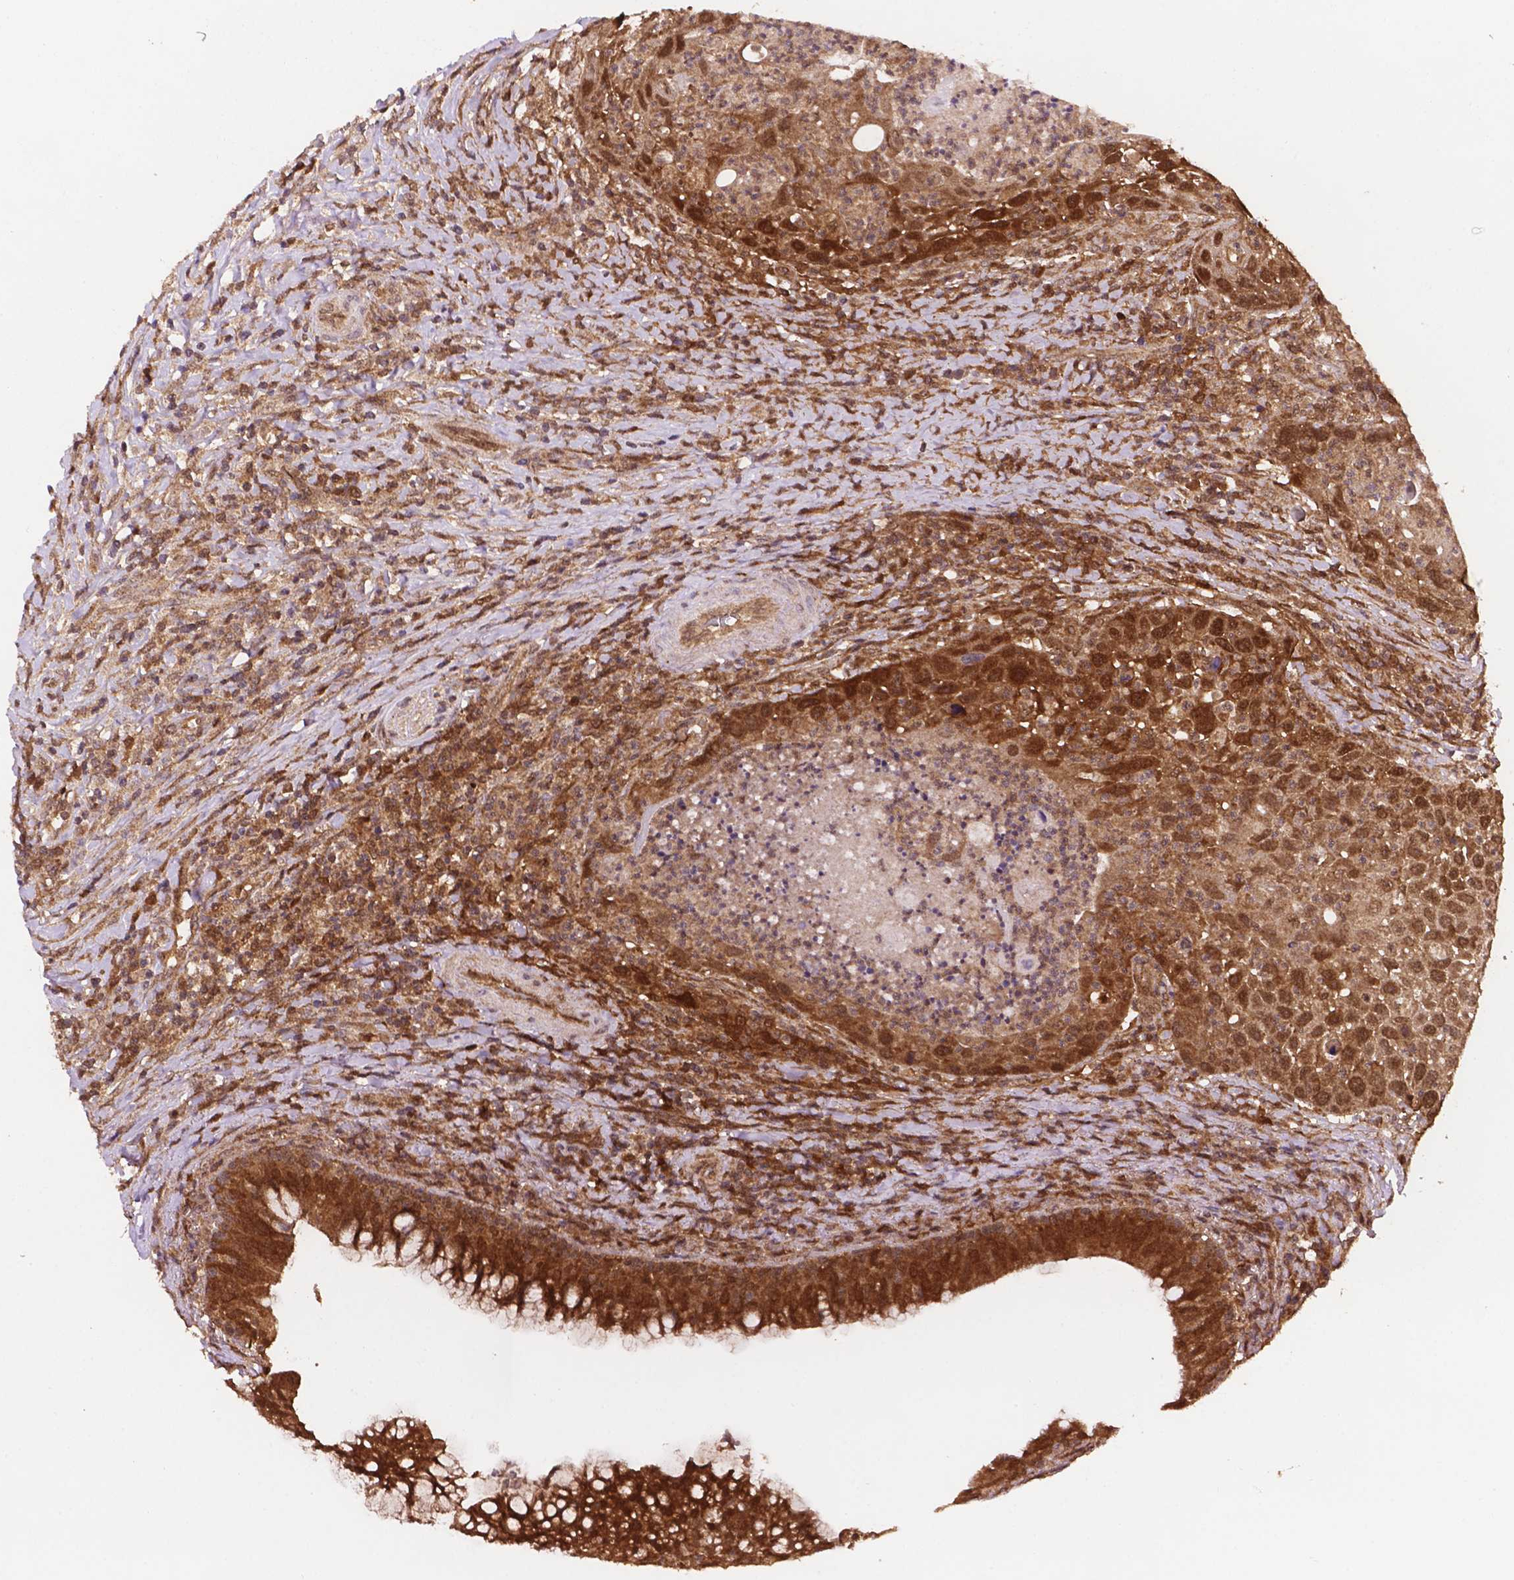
{"staining": {"intensity": "strong", "quantity": ">75%", "location": "cytoplasmic/membranous,nuclear"}, "tissue": "head and neck cancer", "cell_type": "Tumor cells", "image_type": "cancer", "snomed": [{"axis": "morphology", "description": "Squamous cell carcinoma, NOS"}, {"axis": "topography", "description": "Head-Neck"}], "caption": "Immunohistochemical staining of squamous cell carcinoma (head and neck) exhibits strong cytoplasmic/membranous and nuclear protein positivity in approximately >75% of tumor cells. The protein of interest is shown in brown color, while the nuclei are stained blue.", "gene": "UBE2L6", "patient": {"sex": "male", "age": 69}}